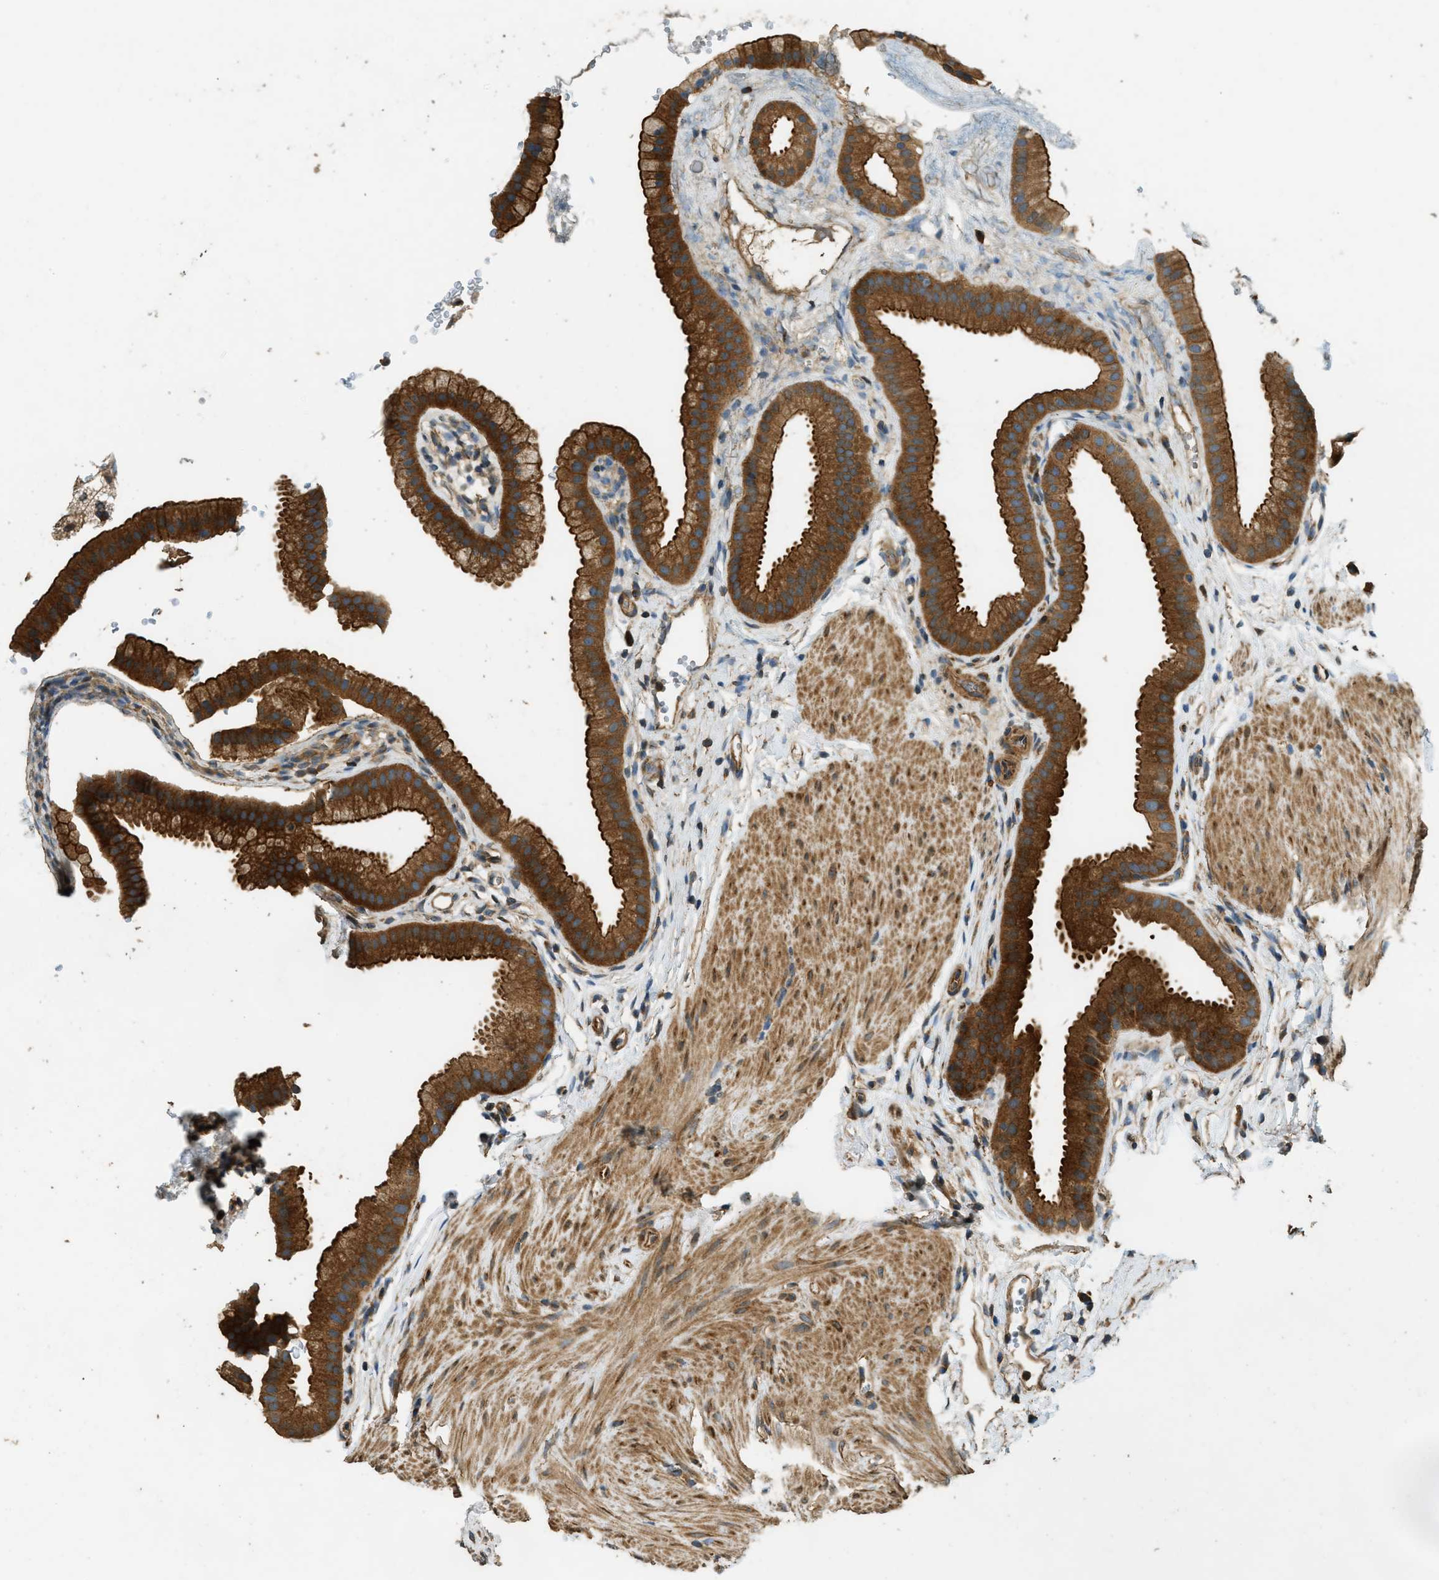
{"staining": {"intensity": "strong", "quantity": ">75%", "location": "cytoplasmic/membranous"}, "tissue": "gallbladder", "cell_type": "Glandular cells", "image_type": "normal", "snomed": [{"axis": "morphology", "description": "Normal tissue, NOS"}, {"axis": "topography", "description": "Gallbladder"}], "caption": "Benign gallbladder was stained to show a protein in brown. There is high levels of strong cytoplasmic/membranous expression in about >75% of glandular cells. (DAB = brown stain, brightfield microscopy at high magnification).", "gene": "MARS1", "patient": {"sex": "female", "age": 64}}